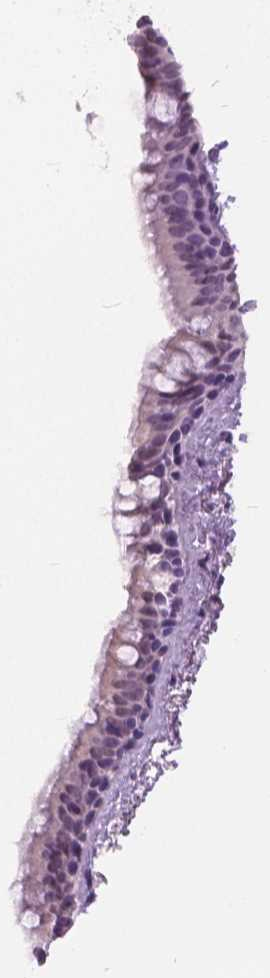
{"staining": {"intensity": "negative", "quantity": "none", "location": "none"}, "tissue": "bronchus", "cell_type": "Respiratory epithelial cells", "image_type": "normal", "snomed": [{"axis": "morphology", "description": "Normal tissue, NOS"}, {"axis": "topography", "description": "Bronchus"}], "caption": "High power microscopy histopathology image of an IHC histopathology image of unremarkable bronchus, revealing no significant staining in respiratory epithelial cells. Nuclei are stained in blue.", "gene": "MYOM1", "patient": {"sex": "female", "age": 61}}